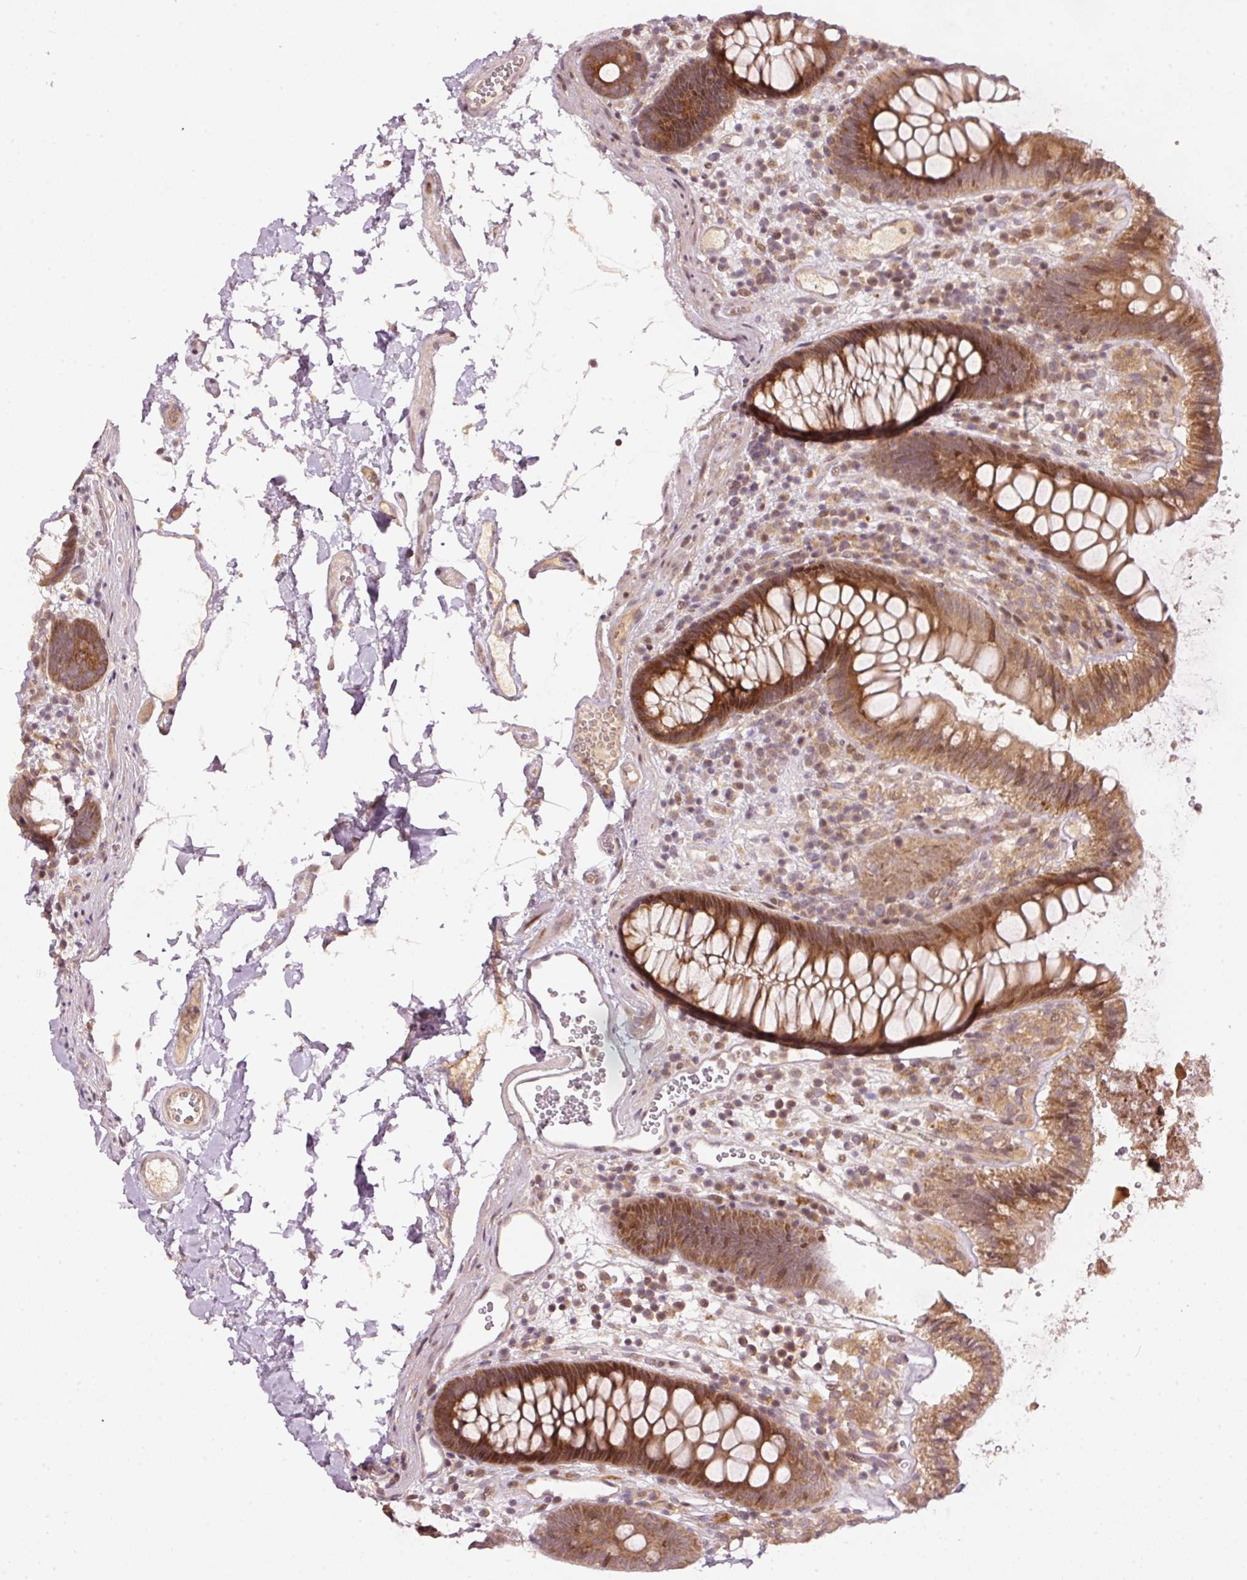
{"staining": {"intensity": "weak", "quantity": "<25%", "location": "cytoplasmic/membranous"}, "tissue": "colon", "cell_type": "Endothelial cells", "image_type": "normal", "snomed": [{"axis": "morphology", "description": "Normal tissue, NOS"}, {"axis": "topography", "description": "Colon"}], "caption": "This is an immunohistochemistry (IHC) histopathology image of unremarkable colon. There is no expression in endothelial cells.", "gene": "PCDHB1", "patient": {"sex": "male", "age": 84}}